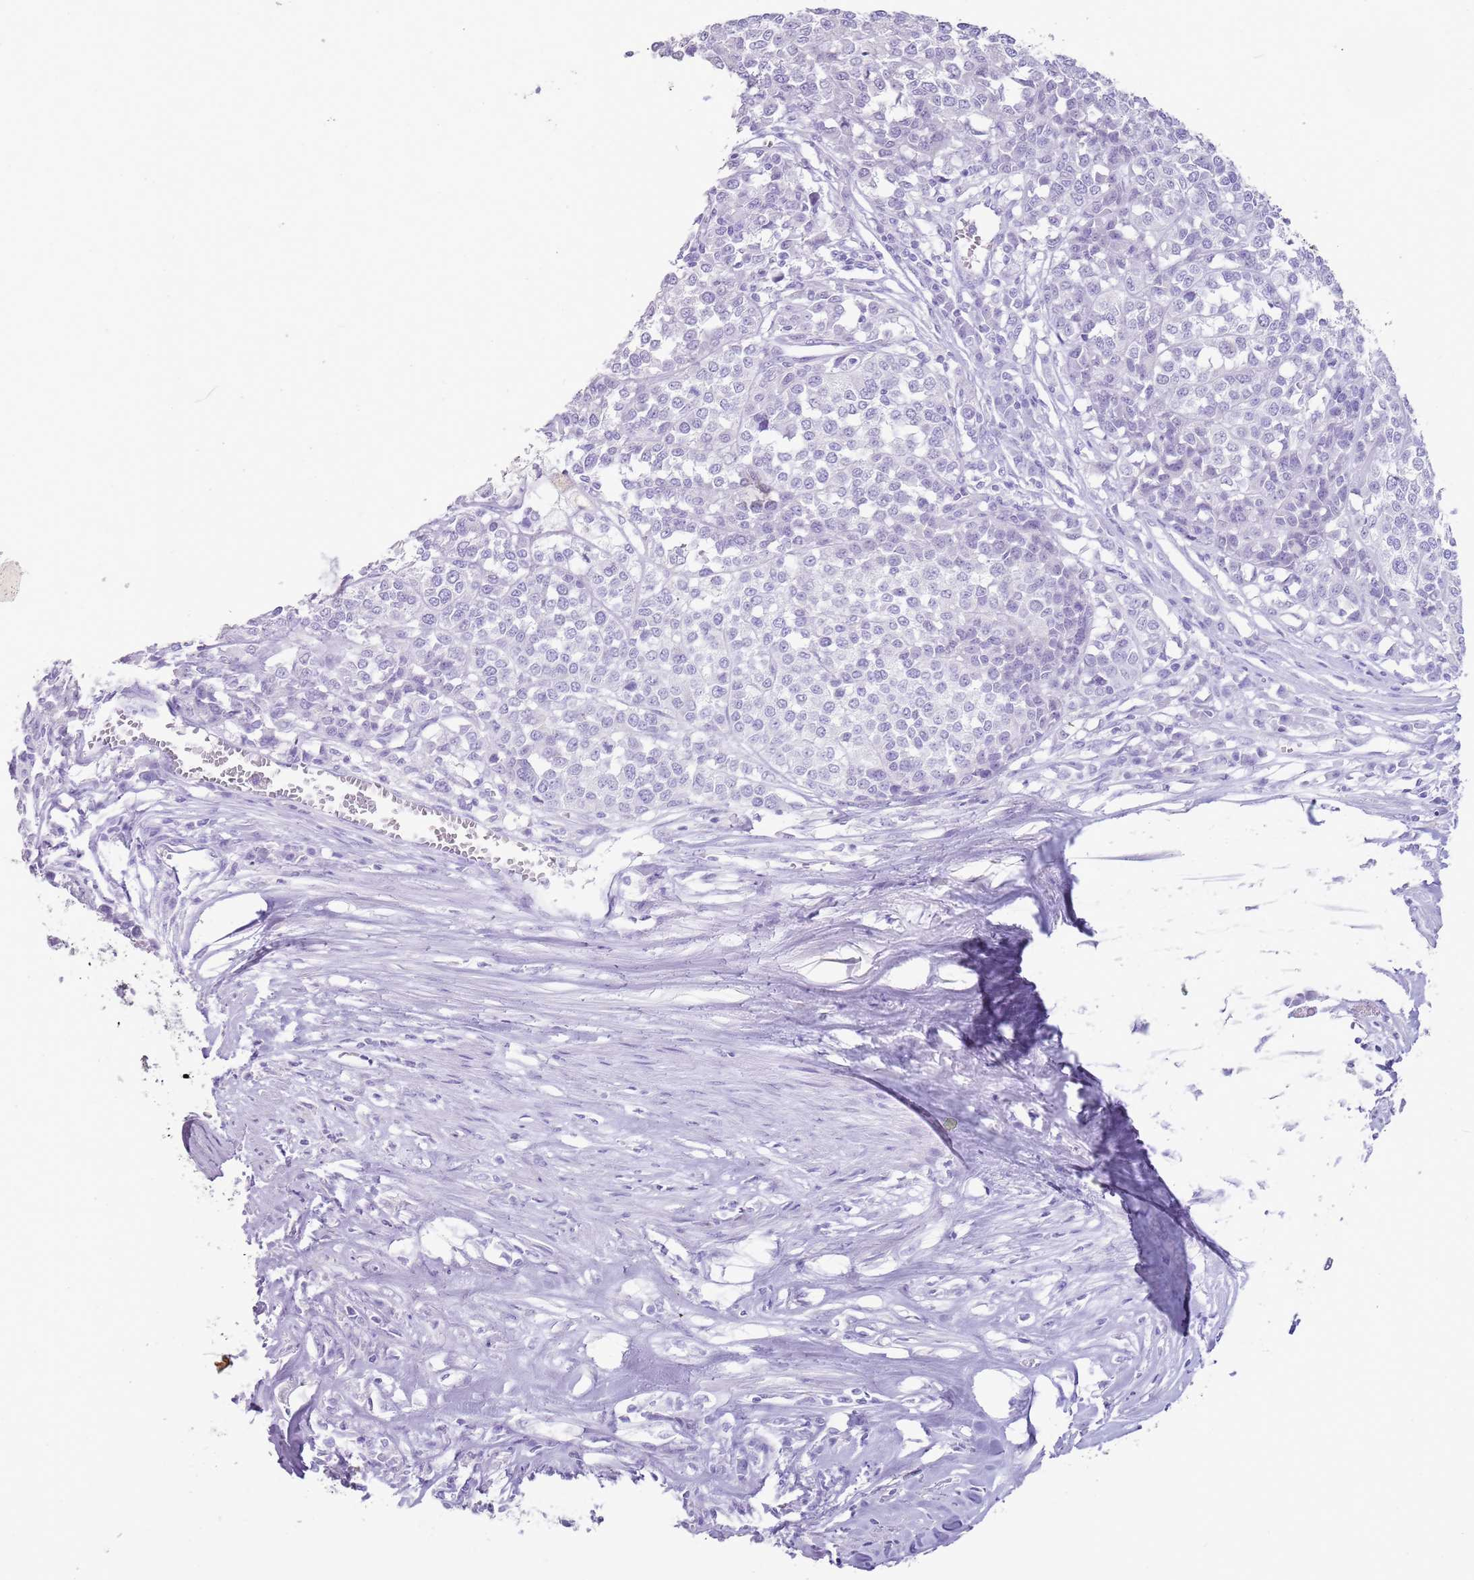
{"staining": {"intensity": "negative", "quantity": "none", "location": "none"}, "tissue": "melanoma", "cell_type": "Tumor cells", "image_type": "cancer", "snomed": [{"axis": "morphology", "description": "Malignant melanoma, Metastatic site"}, {"axis": "topography", "description": "Lymph node"}], "caption": "Immunohistochemistry (IHC) photomicrograph of neoplastic tissue: human malignant melanoma (metastatic site) stained with DAB reveals no significant protein staining in tumor cells.", "gene": "NBPF3", "patient": {"sex": "male", "age": 44}}